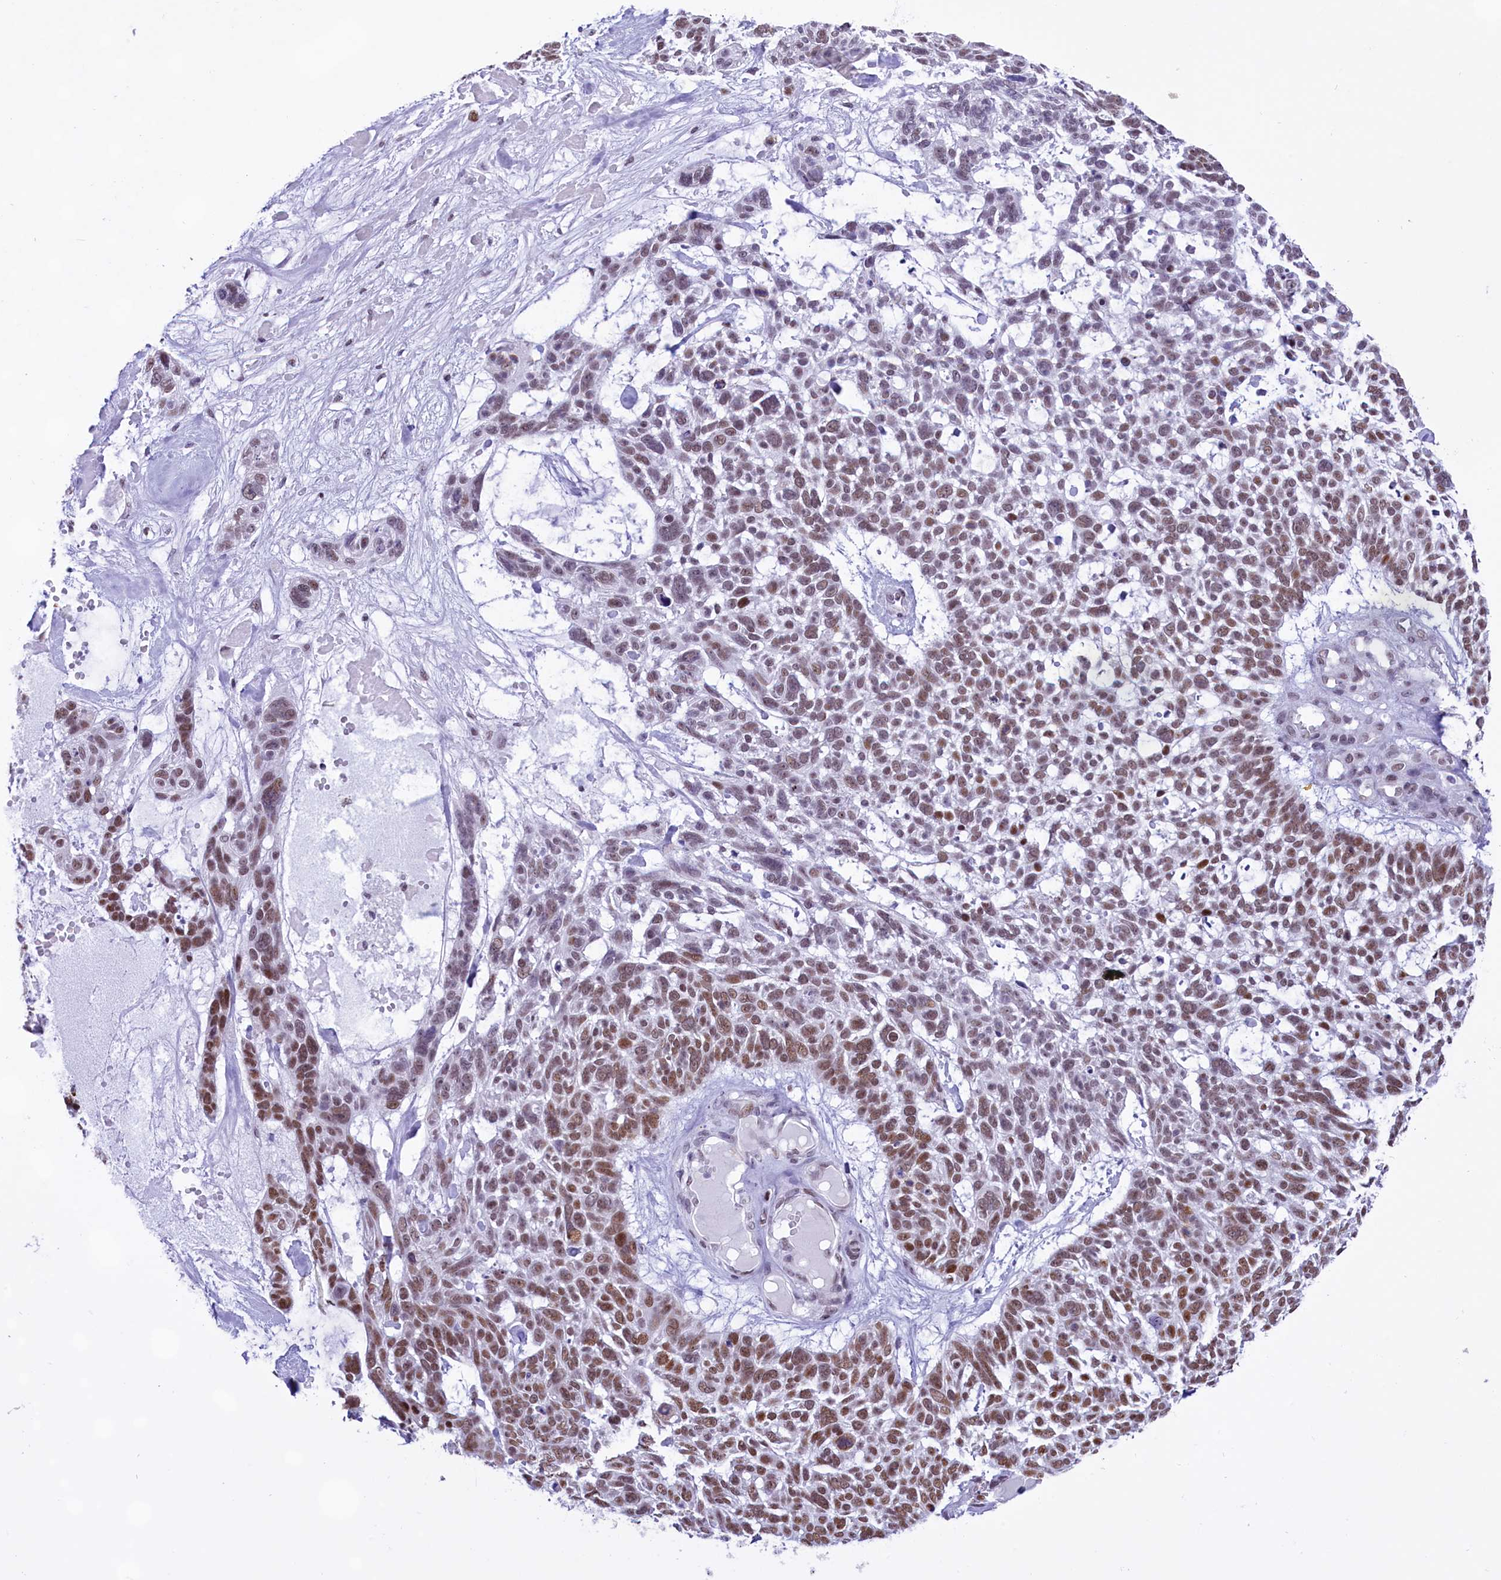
{"staining": {"intensity": "moderate", "quantity": ">75%", "location": "nuclear"}, "tissue": "skin cancer", "cell_type": "Tumor cells", "image_type": "cancer", "snomed": [{"axis": "morphology", "description": "Basal cell carcinoma"}, {"axis": "topography", "description": "Skin"}], "caption": "Basal cell carcinoma (skin) stained for a protein (brown) displays moderate nuclear positive positivity in approximately >75% of tumor cells.", "gene": "RPS6KB1", "patient": {"sex": "male", "age": 88}}